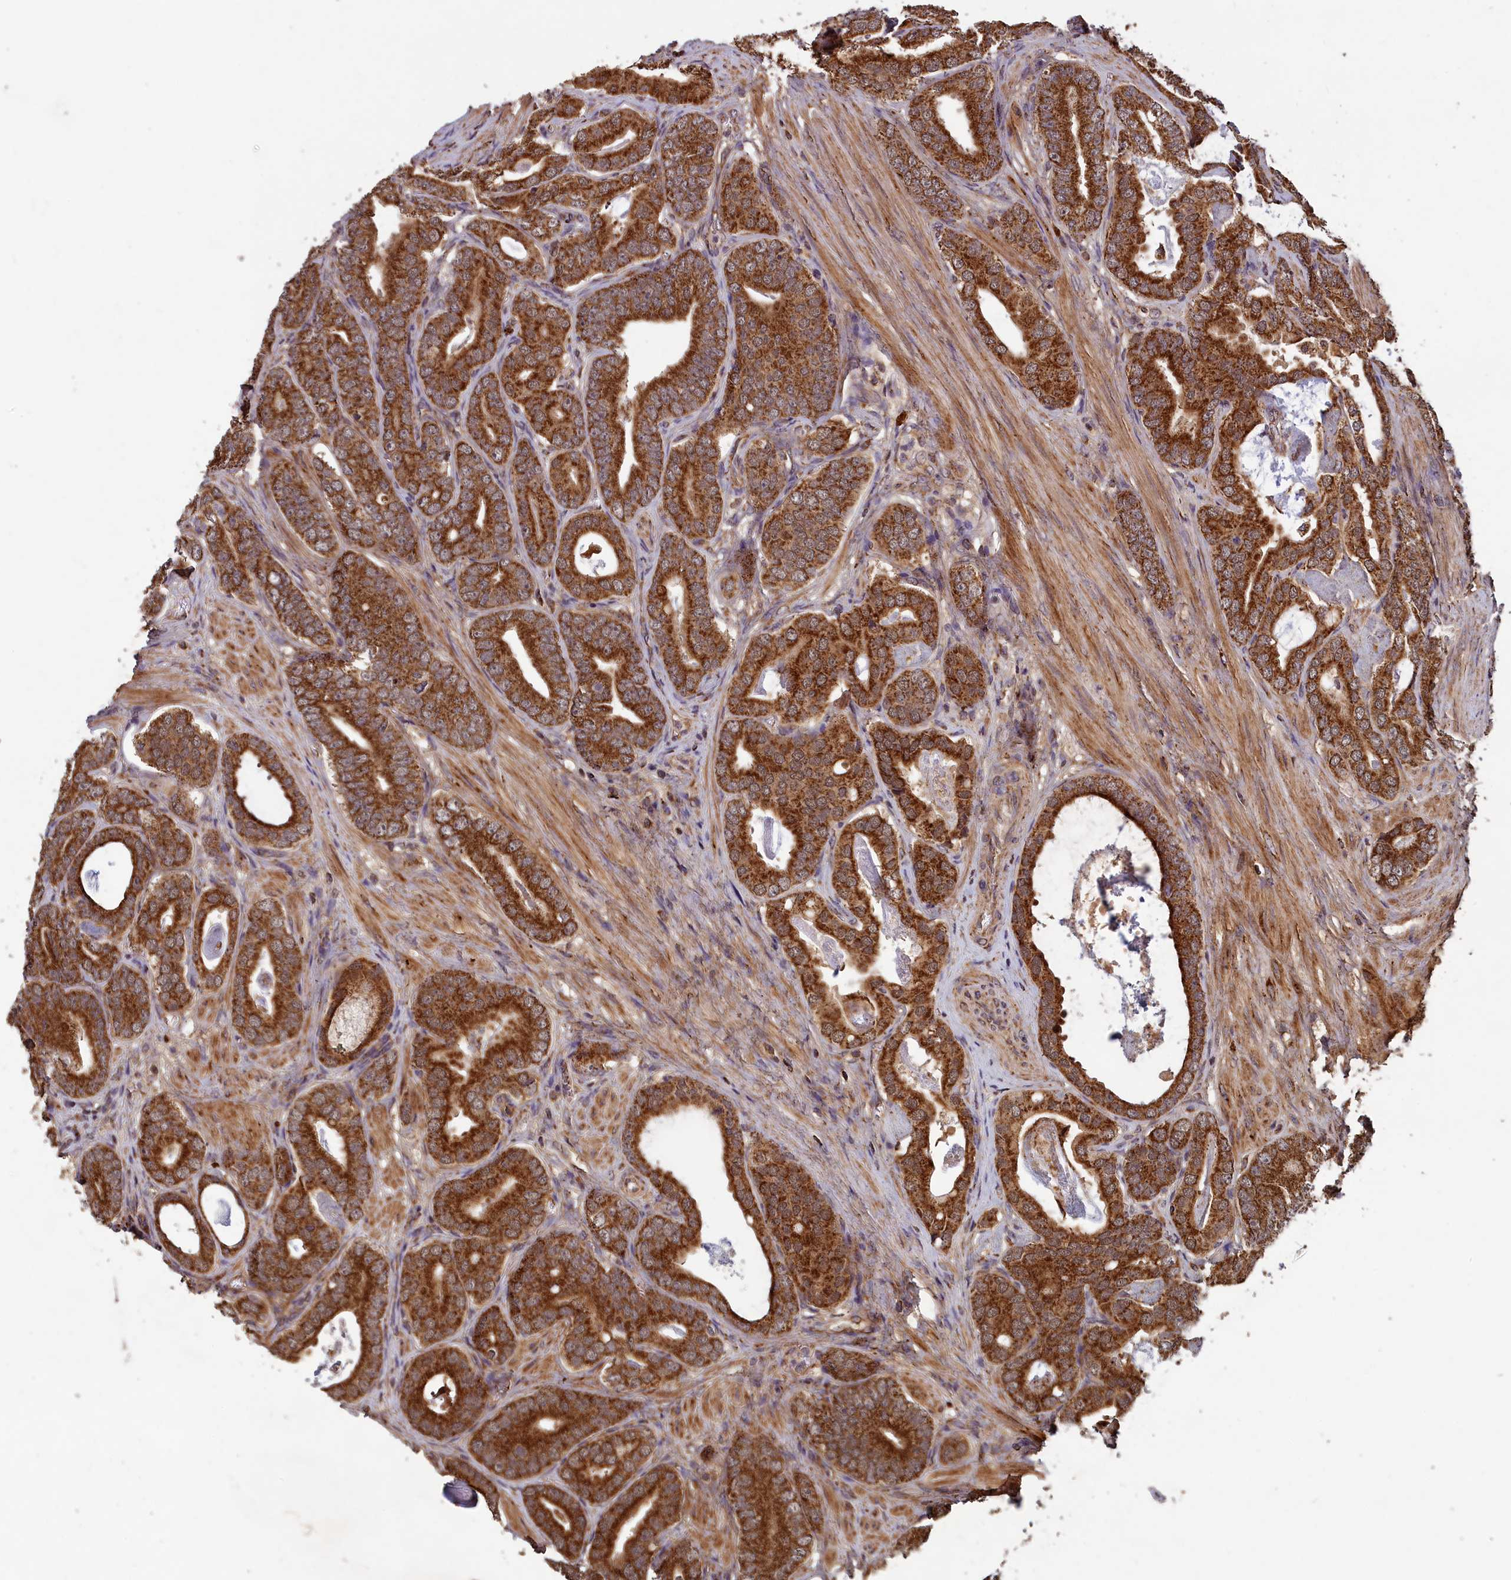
{"staining": {"intensity": "strong", "quantity": ">75%", "location": "cytoplasmic/membranous"}, "tissue": "prostate cancer", "cell_type": "Tumor cells", "image_type": "cancer", "snomed": [{"axis": "morphology", "description": "Adenocarcinoma, Low grade"}, {"axis": "topography", "description": "Prostate"}], "caption": "An image of prostate cancer (adenocarcinoma (low-grade)) stained for a protein reveals strong cytoplasmic/membranous brown staining in tumor cells.", "gene": "CCDC15", "patient": {"sex": "male", "age": 71}}